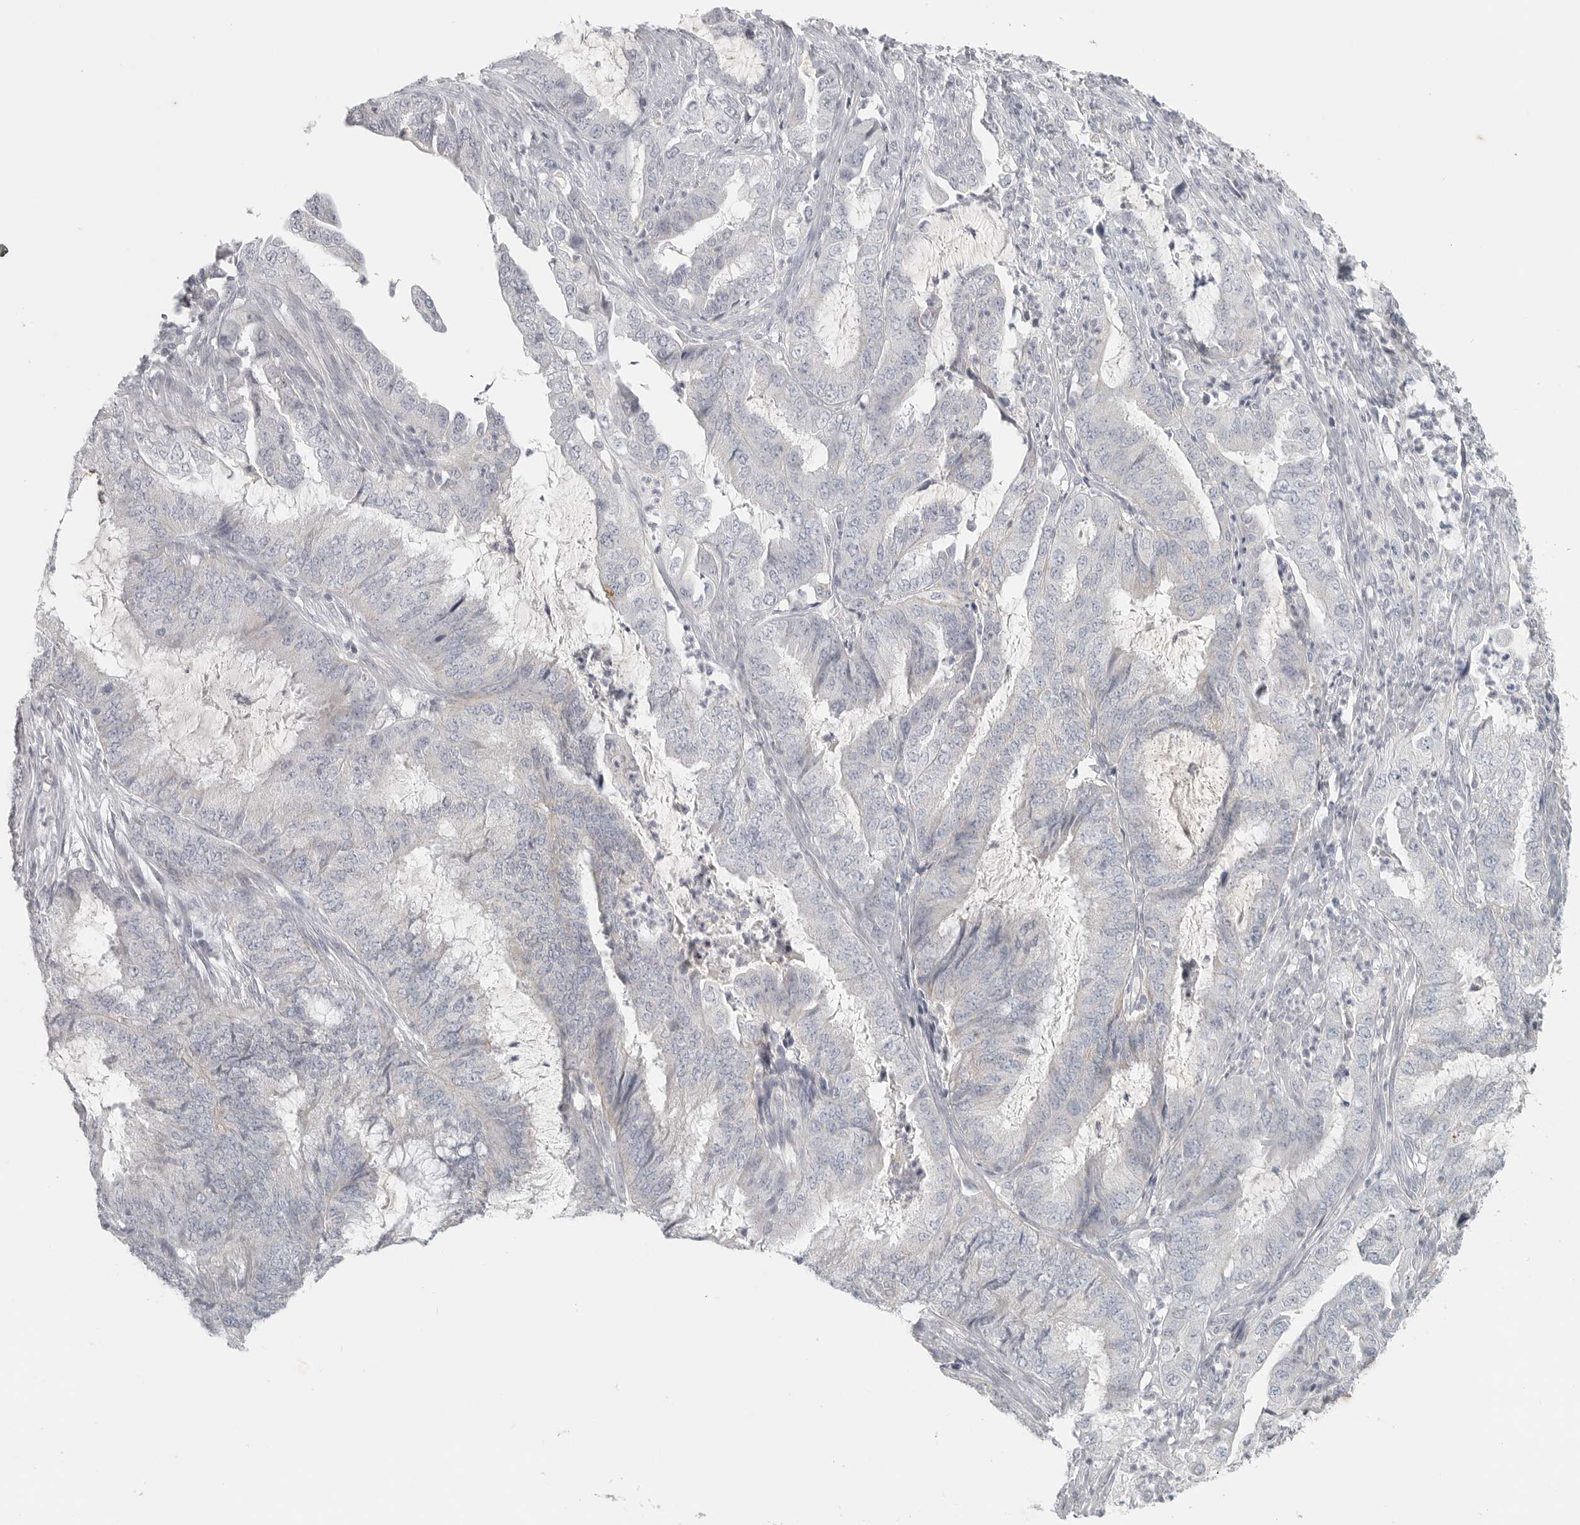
{"staining": {"intensity": "negative", "quantity": "none", "location": "none"}, "tissue": "endometrial cancer", "cell_type": "Tumor cells", "image_type": "cancer", "snomed": [{"axis": "morphology", "description": "Adenocarcinoma, NOS"}, {"axis": "topography", "description": "Endometrium"}], "caption": "Endometrial cancer was stained to show a protein in brown. There is no significant positivity in tumor cells.", "gene": "SLC25A36", "patient": {"sex": "female", "age": 49}}